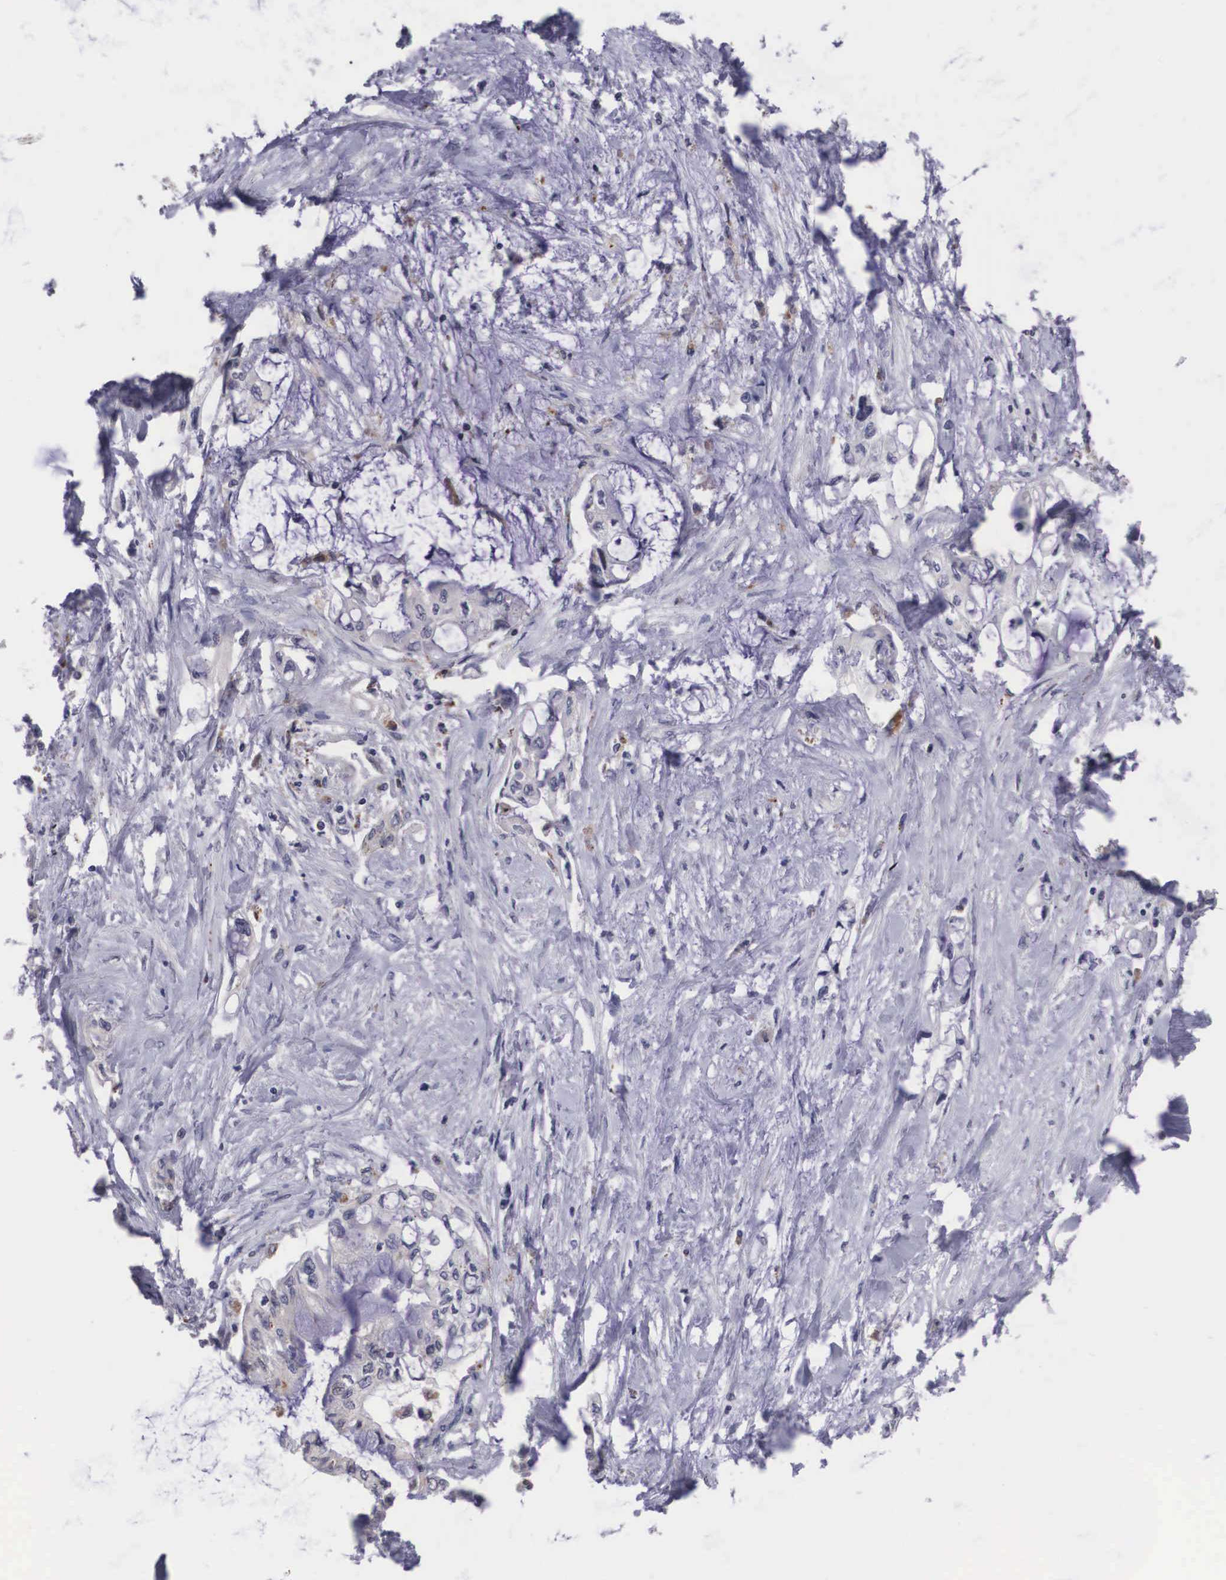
{"staining": {"intensity": "negative", "quantity": "none", "location": "none"}, "tissue": "pancreatic cancer", "cell_type": "Tumor cells", "image_type": "cancer", "snomed": [{"axis": "morphology", "description": "Adenocarcinoma, NOS"}, {"axis": "topography", "description": "Pancreas"}], "caption": "High power microscopy photomicrograph of an immunohistochemistry photomicrograph of adenocarcinoma (pancreatic), revealing no significant expression in tumor cells.", "gene": "CRELD2", "patient": {"sex": "female", "age": 70}}